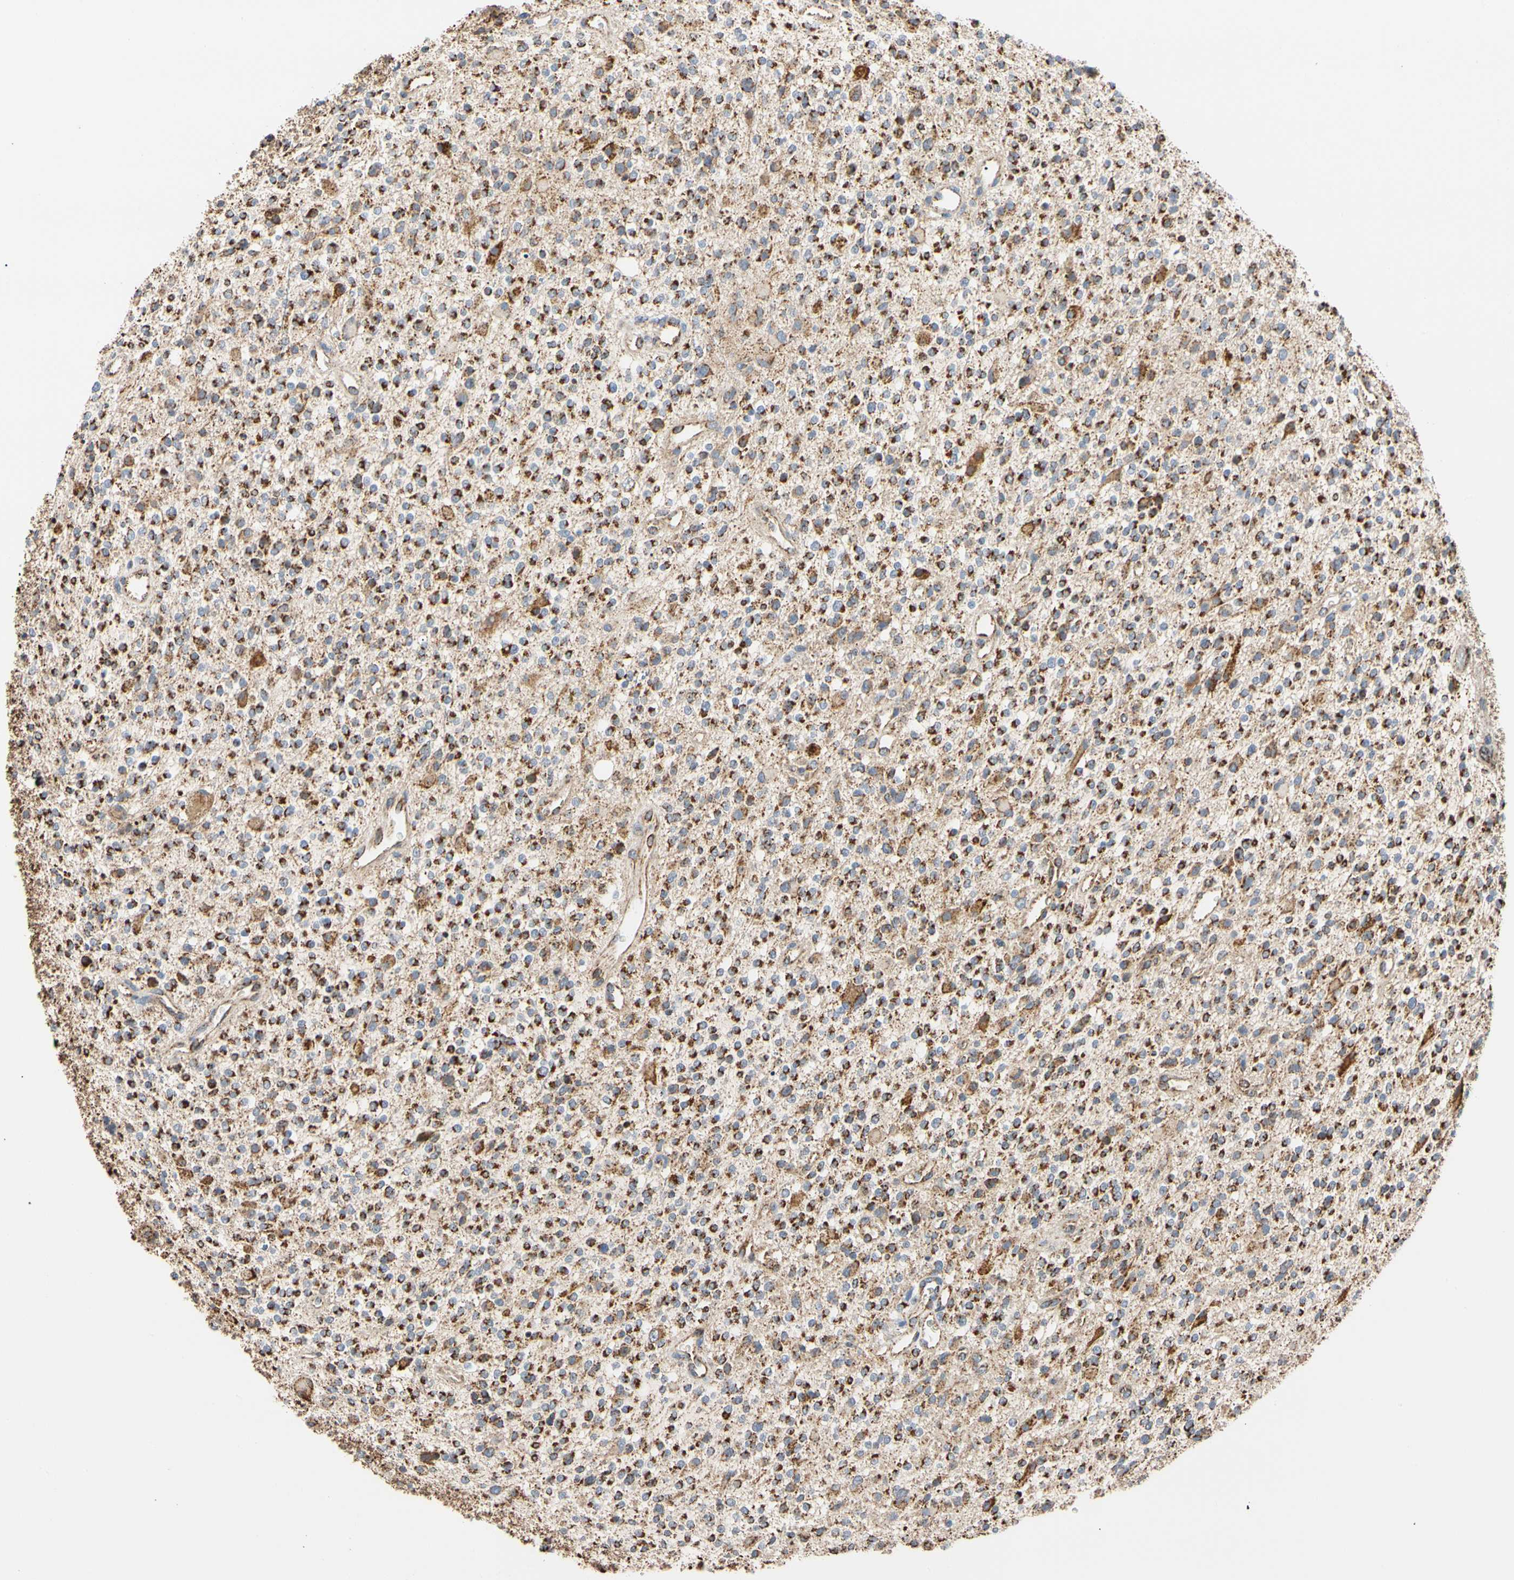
{"staining": {"intensity": "strong", "quantity": ">75%", "location": "cytoplasmic/membranous"}, "tissue": "glioma", "cell_type": "Tumor cells", "image_type": "cancer", "snomed": [{"axis": "morphology", "description": "Glioma, malignant, High grade"}, {"axis": "topography", "description": "Brain"}], "caption": "This is a photomicrograph of IHC staining of malignant high-grade glioma, which shows strong positivity in the cytoplasmic/membranous of tumor cells.", "gene": "ACAT1", "patient": {"sex": "male", "age": 48}}